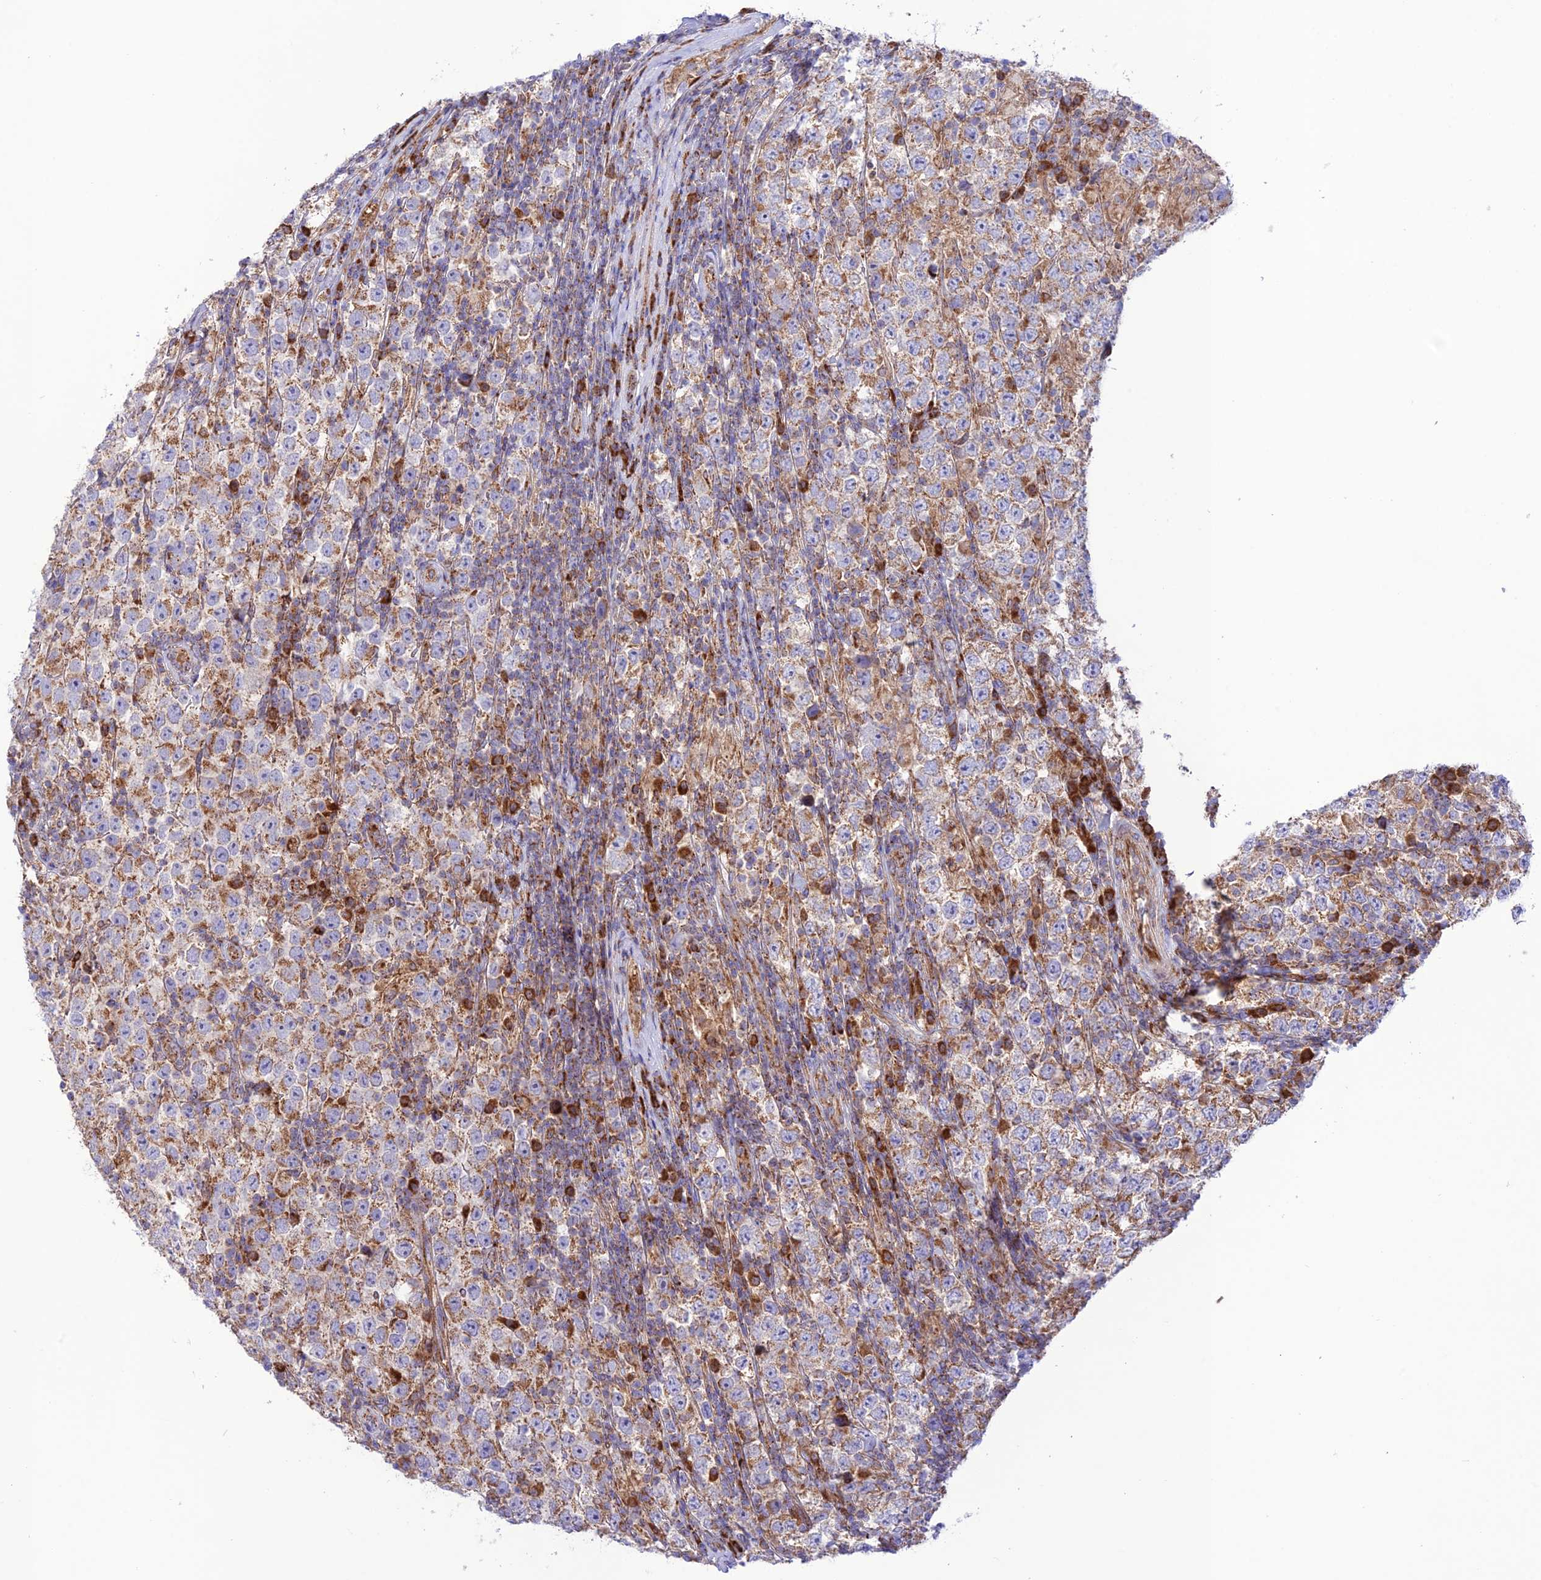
{"staining": {"intensity": "moderate", "quantity": "25%-75%", "location": "cytoplasmic/membranous"}, "tissue": "testis cancer", "cell_type": "Tumor cells", "image_type": "cancer", "snomed": [{"axis": "morphology", "description": "Normal tissue, NOS"}, {"axis": "morphology", "description": "Urothelial carcinoma, High grade"}, {"axis": "morphology", "description": "Seminoma, NOS"}, {"axis": "morphology", "description": "Carcinoma, Embryonal, NOS"}, {"axis": "topography", "description": "Urinary bladder"}, {"axis": "topography", "description": "Testis"}], "caption": "Testis high-grade urothelial carcinoma tissue displays moderate cytoplasmic/membranous staining in approximately 25%-75% of tumor cells, visualized by immunohistochemistry. The protein is stained brown, and the nuclei are stained in blue (DAB (3,3'-diaminobenzidine) IHC with brightfield microscopy, high magnification).", "gene": "UAP1L1", "patient": {"sex": "male", "age": 41}}